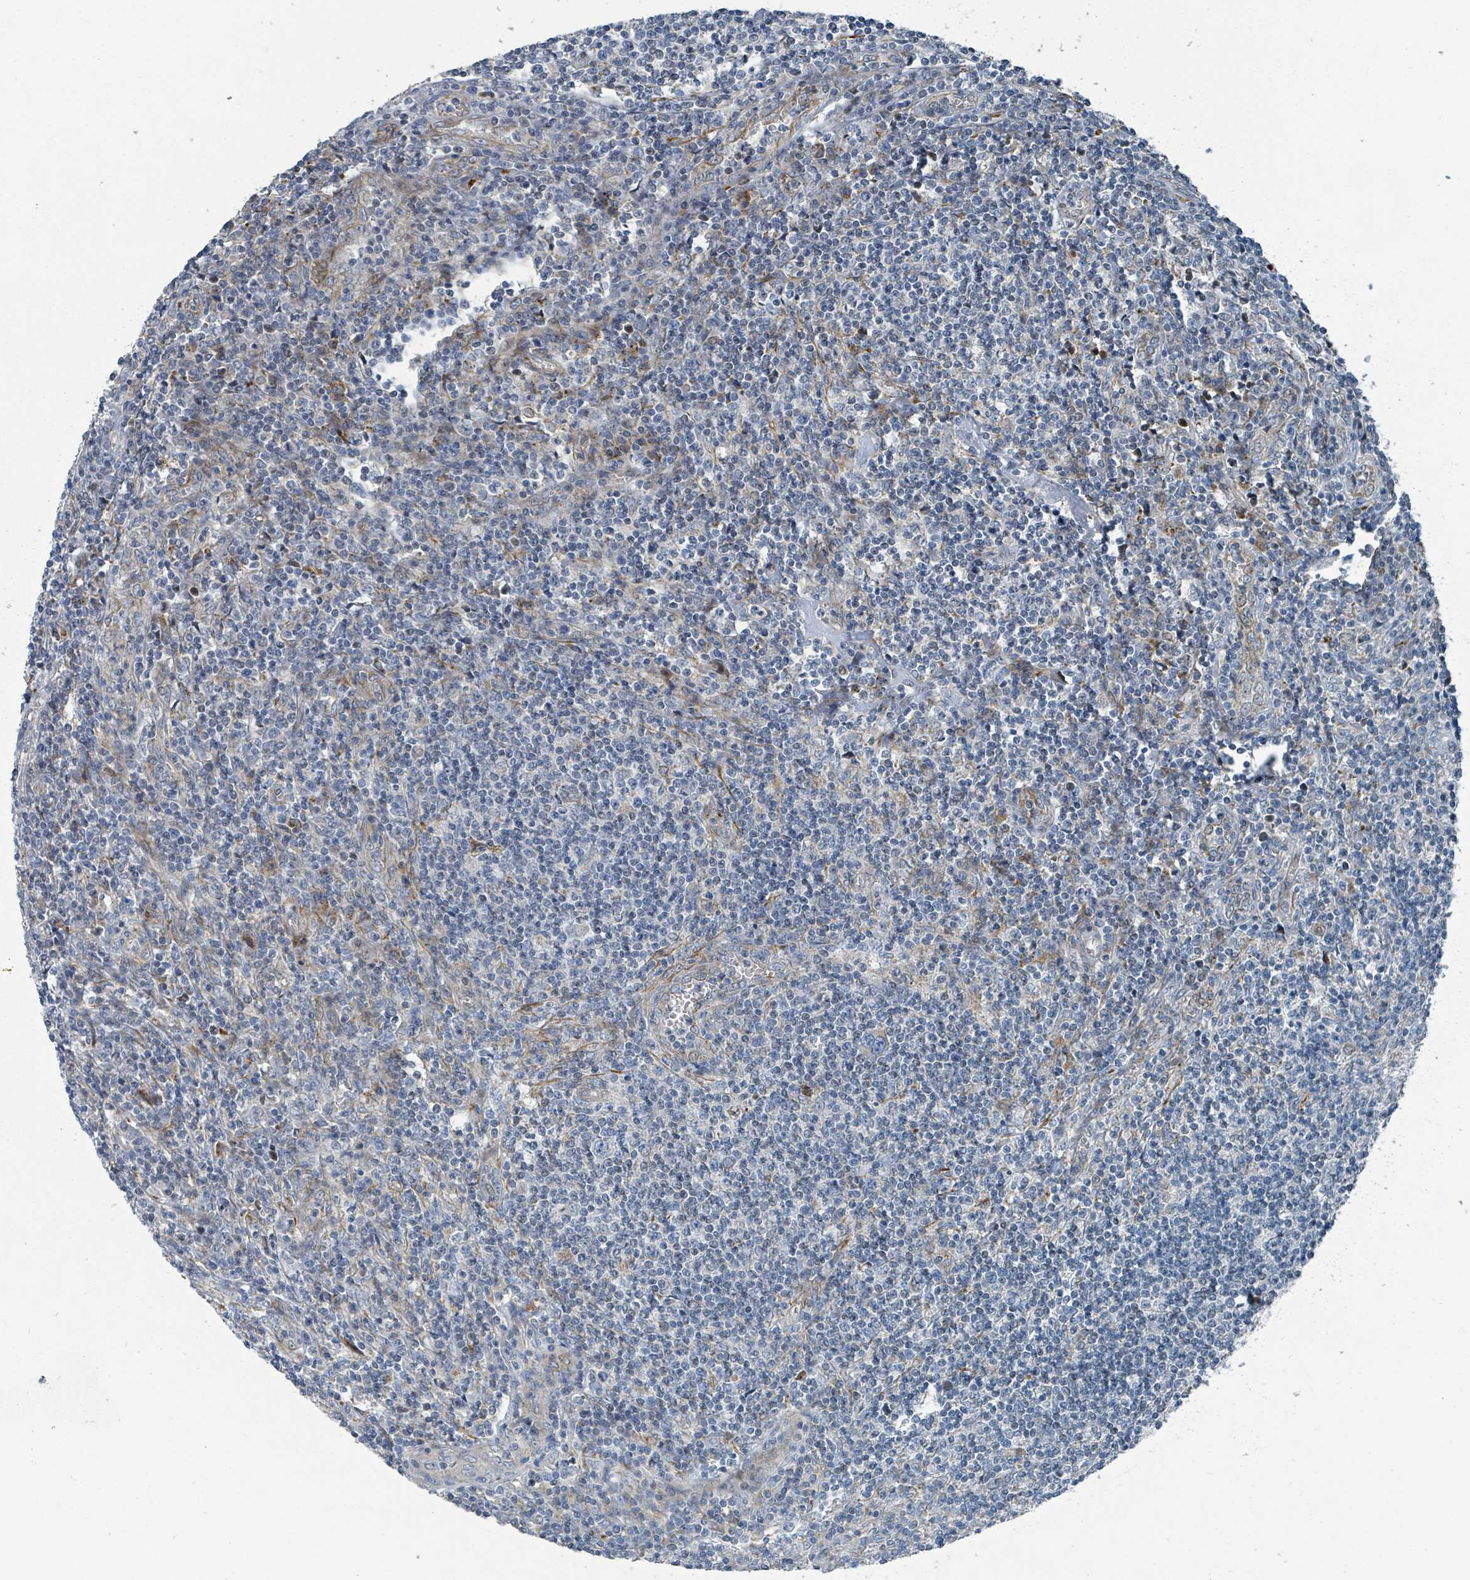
{"staining": {"intensity": "negative", "quantity": "none", "location": "none"}, "tissue": "lymphoma", "cell_type": "Tumor cells", "image_type": "cancer", "snomed": [{"axis": "morphology", "description": "Hodgkin's disease, NOS"}, {"axis": "topography", "description": "Lymph node"}], "caption": "A histopathology image of Hodgkin's disease stained for a protein exhibits no brown staining in tumor cells. (DAB (3,3'-diaminobenzidine) immunohistochemistry (IHC) visualized using brightfield microscopy, high magnification).", "gene": "DIPK2A", "patient": {"sex": "male", "age": 83}}